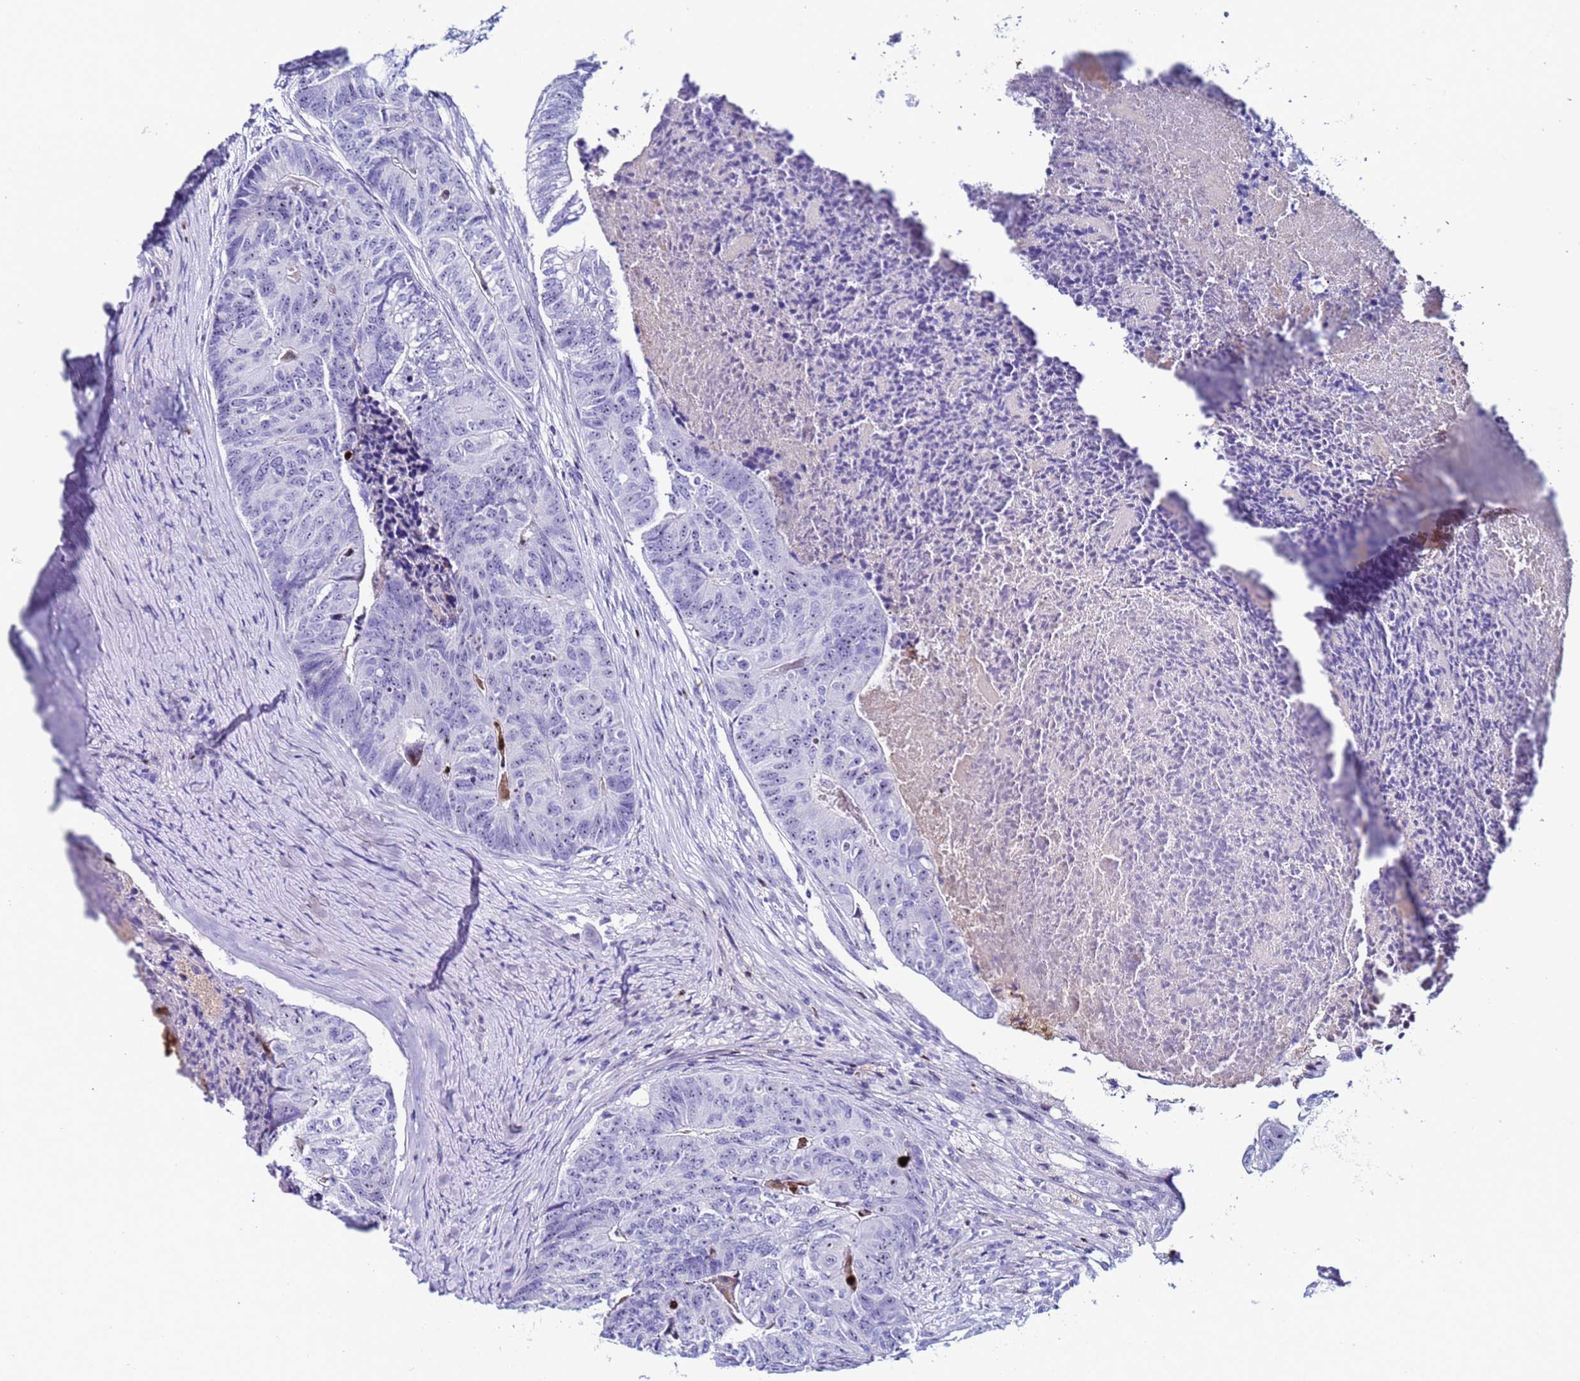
{"staining": {"intensity": "negative", "quantity": "none", "location": "none"}, "tissue": "colorectal cancer", "cell_type": "Tumor cells", "image_type": "cancer", "snomed": [{"axis": "morphology", "description": "Adenocarcinoma, NOS"}, {"axis": "topography", "description": "Colon"}], "caption": "Colorectal adenocarcinoma was stained to show a protein in brown. There is no significant staining in tumor cells.", "gene": "POP5", "patient": {"sex": "female", "age": 67}}